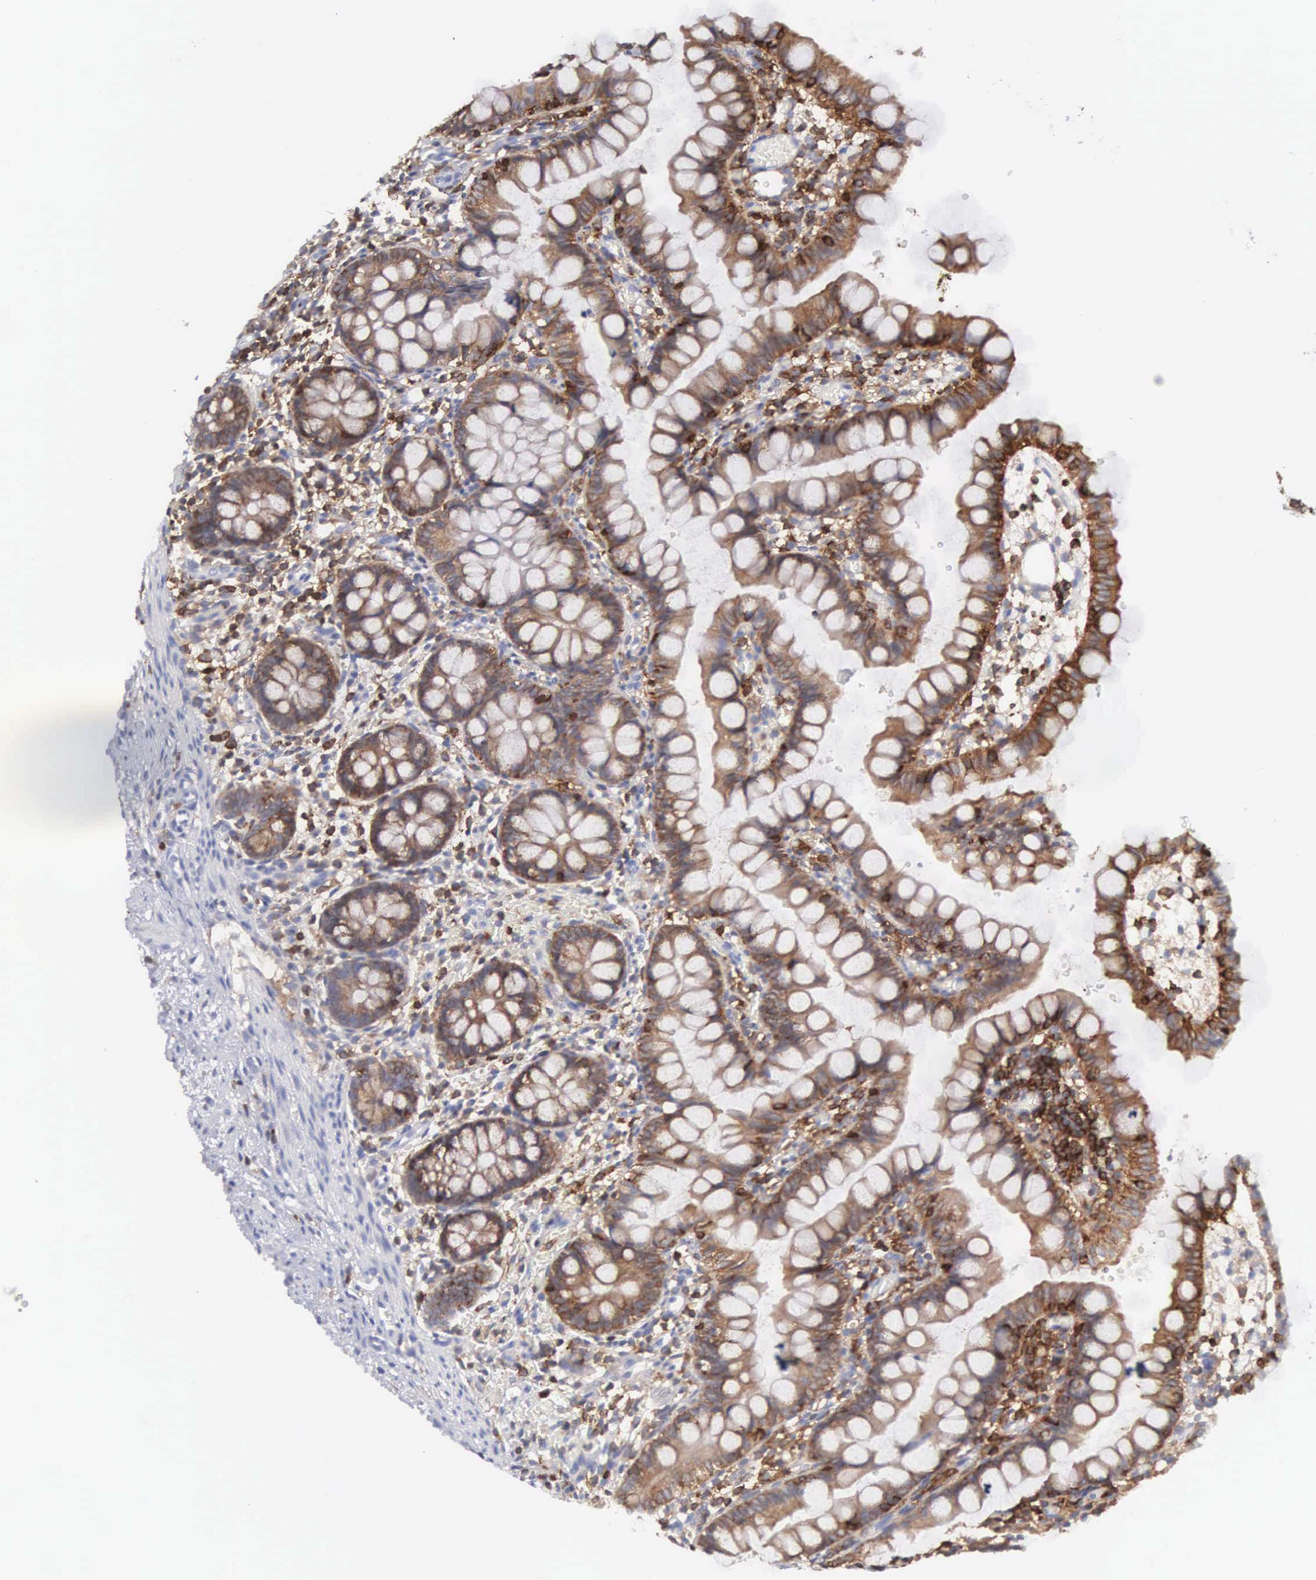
{"staining": {"intensity": "strong", "quantity": ">75%", "location": "cytoplasmic/membranous"}, "tissue": "small intestine", "cell_type": "Glandular cells", "image_type": "normal", "snomed": [{"axis": "morphology", "description": "Normal tissue, NOS"}, {"axis": "topography", "description": "Small intestine"}], "caption": "This is an image of immunohistochemistry staining of benign small intestine, which shows strong staining in the cytoplasmic/membranous of glandular cells.", "gene": "ENSG00000285304", "patient": {"sex": "male", "age": 1}}